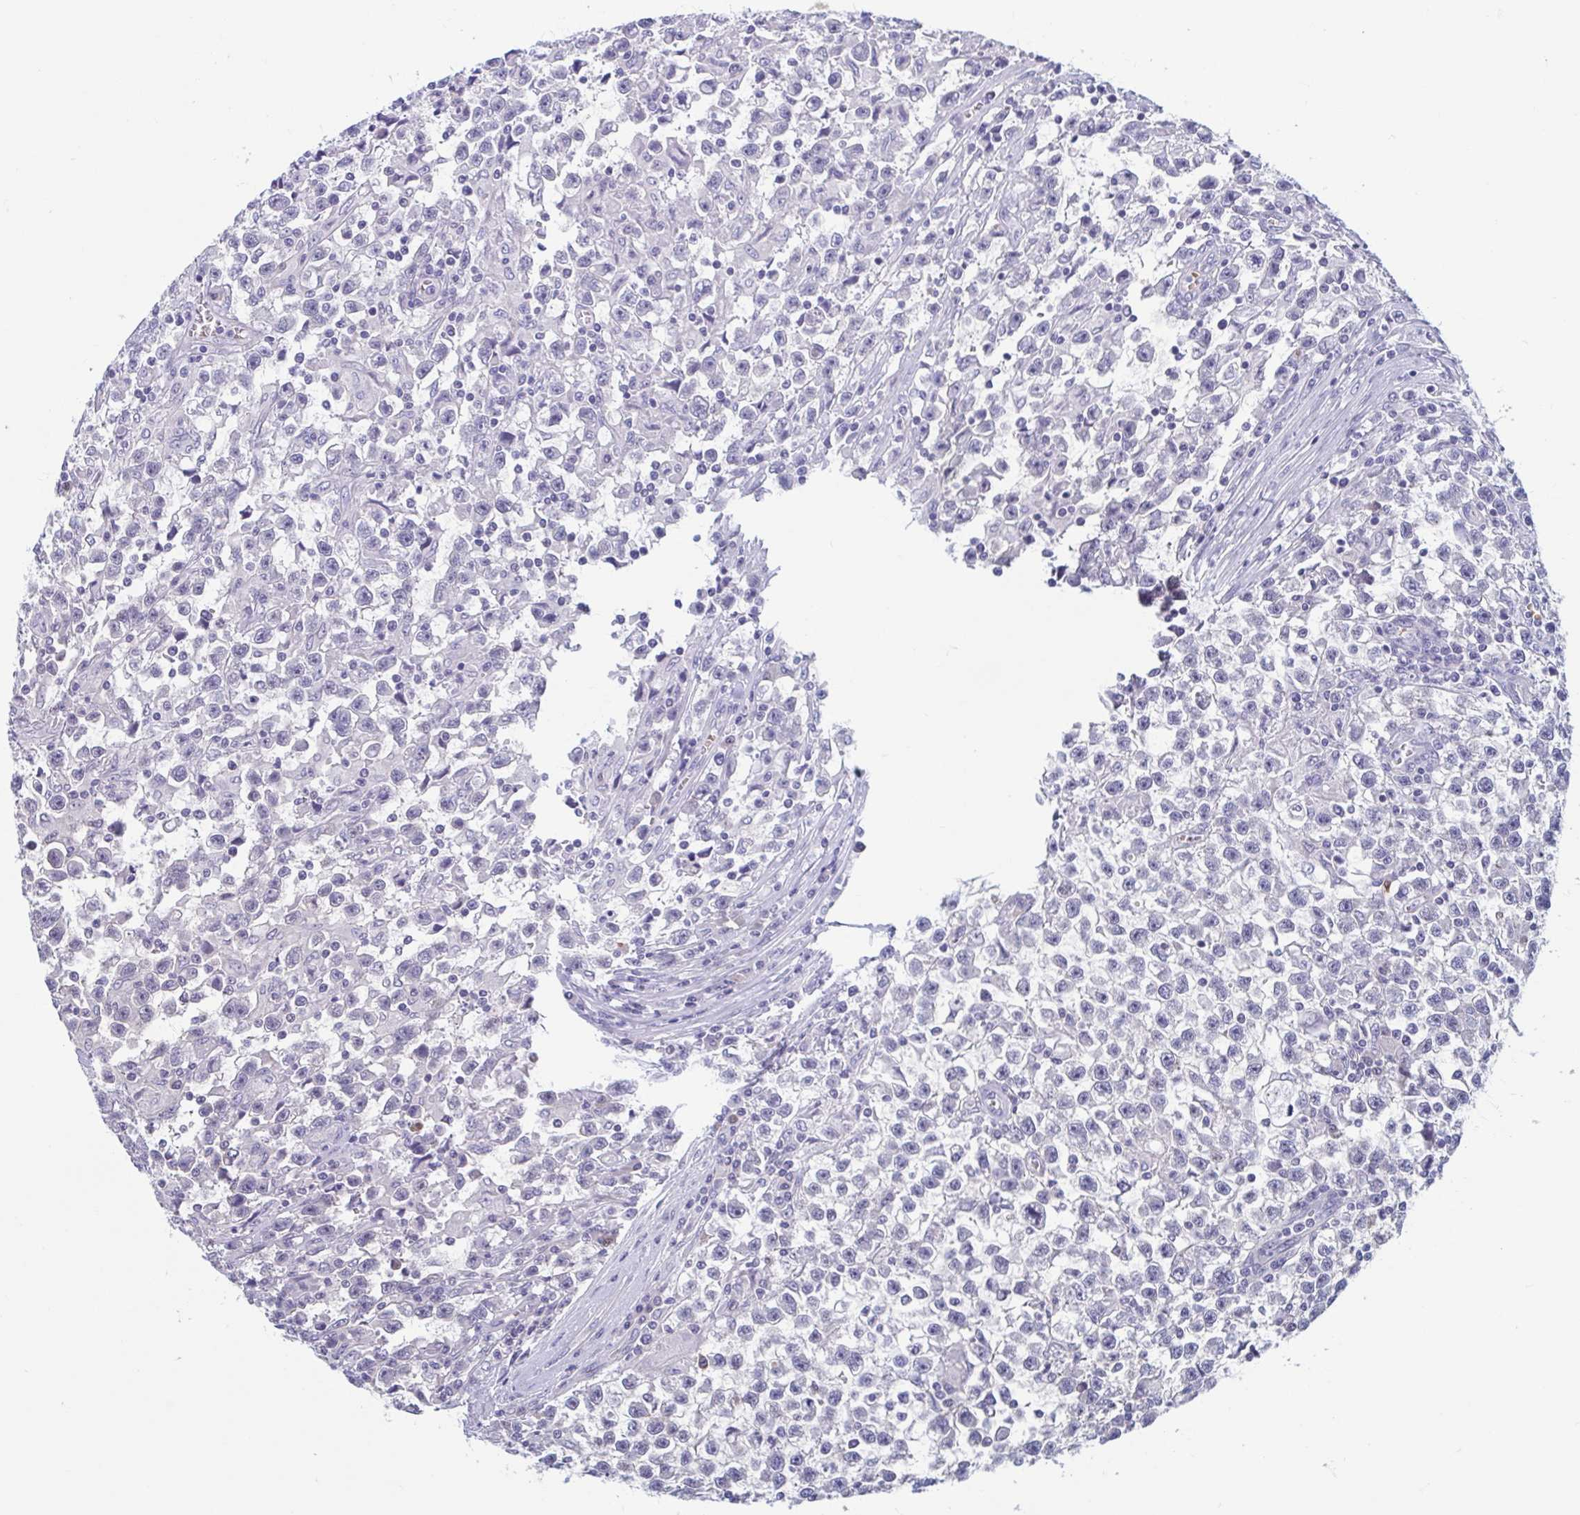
{"staining": {"intensity": "negative", "quantity": "none", "location": "none"}, "tissue": "testis cancer", "cell_type": "Tumor cells", "image_type": "cancer", "snomed": [{"axis": "morphology", "description": "Seminoma, NOS"}, {"axis": "topography", "description": "Testis"}], "caption": "A micrograph of human testis cancer is negative for staining in tumor cells.", "gene": "LRRC38", "patient": {"sex": "male", "age": 31}}